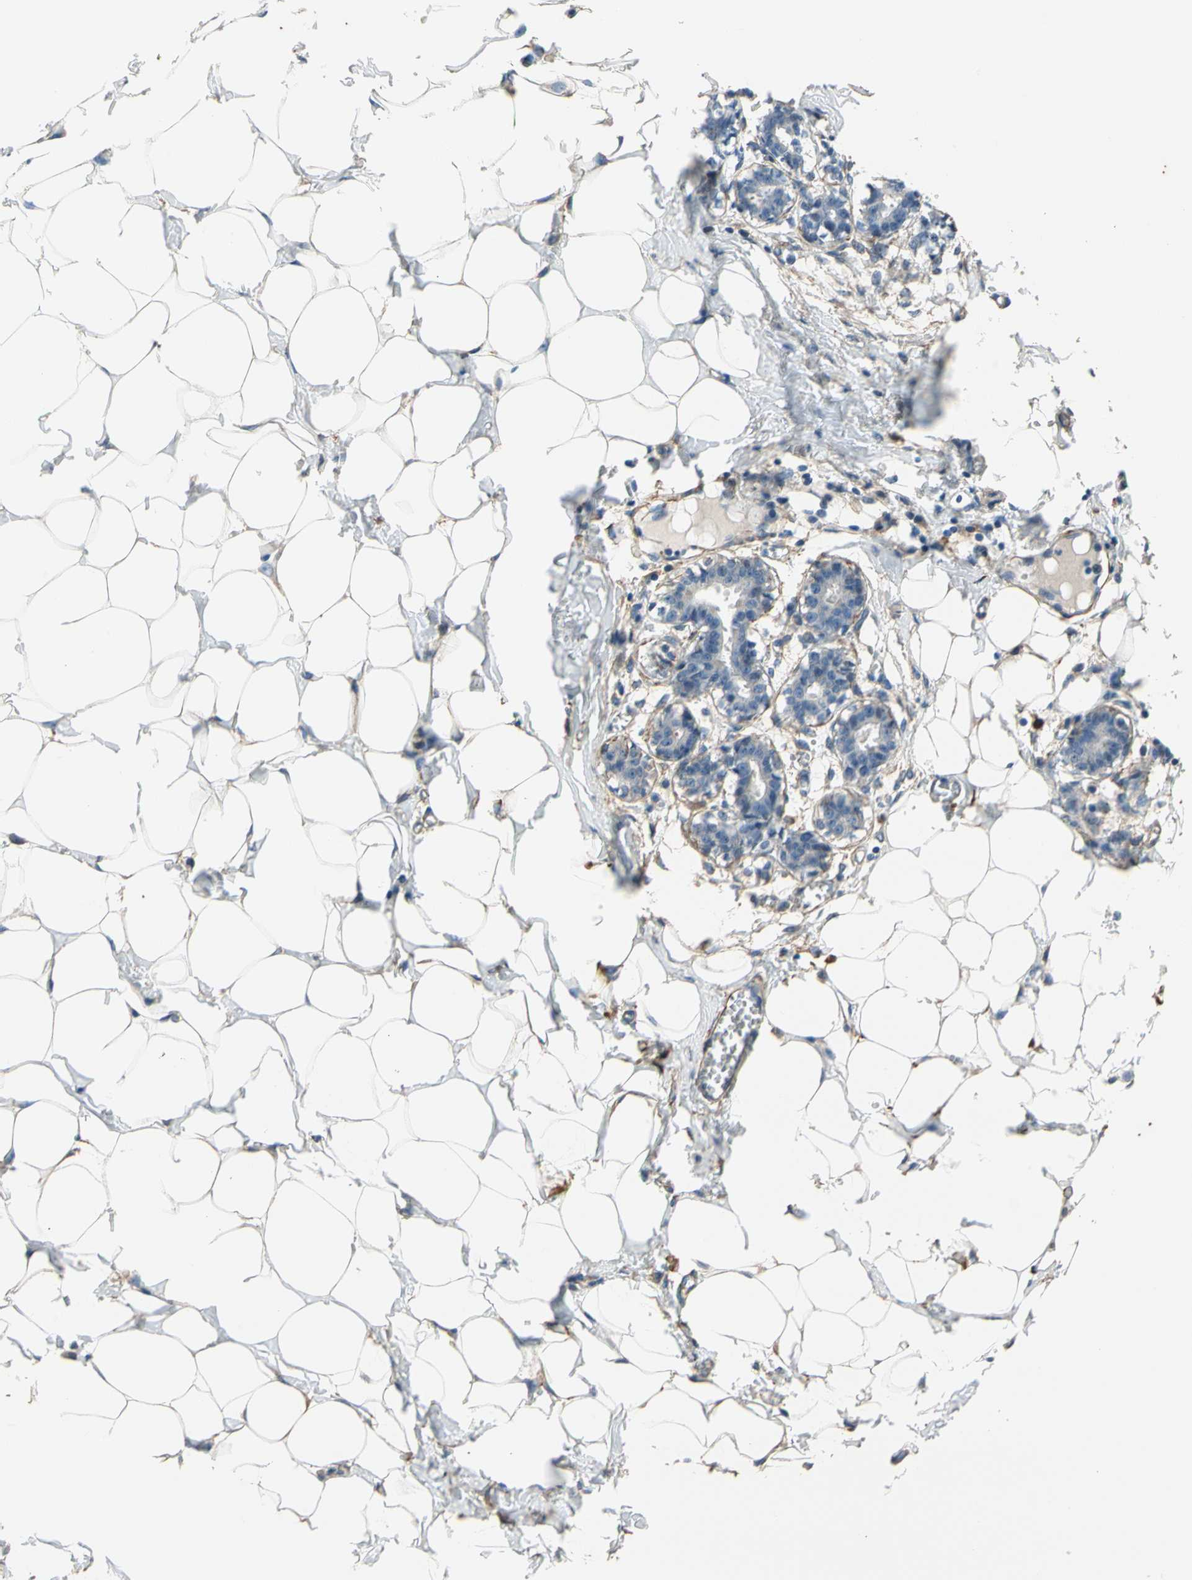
{"staining": {"intensity": "negative", "quantity": "none", "location": "none"}, "tissue": "breast", "cell_type": "Adipocytes", "image_type": "normal", "snomed": [{"axis": "morphology", "description": "Normal tissue, NOS"}, {"axis": "topography", "description": "Breast"}], "caption": "Adipocytes show no significant staining in benign breast. (Stains: DAB (3,3'-diaminobenzidine) immunohistochemistry (IHC) with hematoxylin counter stain, Microscopy: brightfield microscopy at high magnification).", "gene": "LIMK2", "patient": {"sex": "female", "age": 27}}